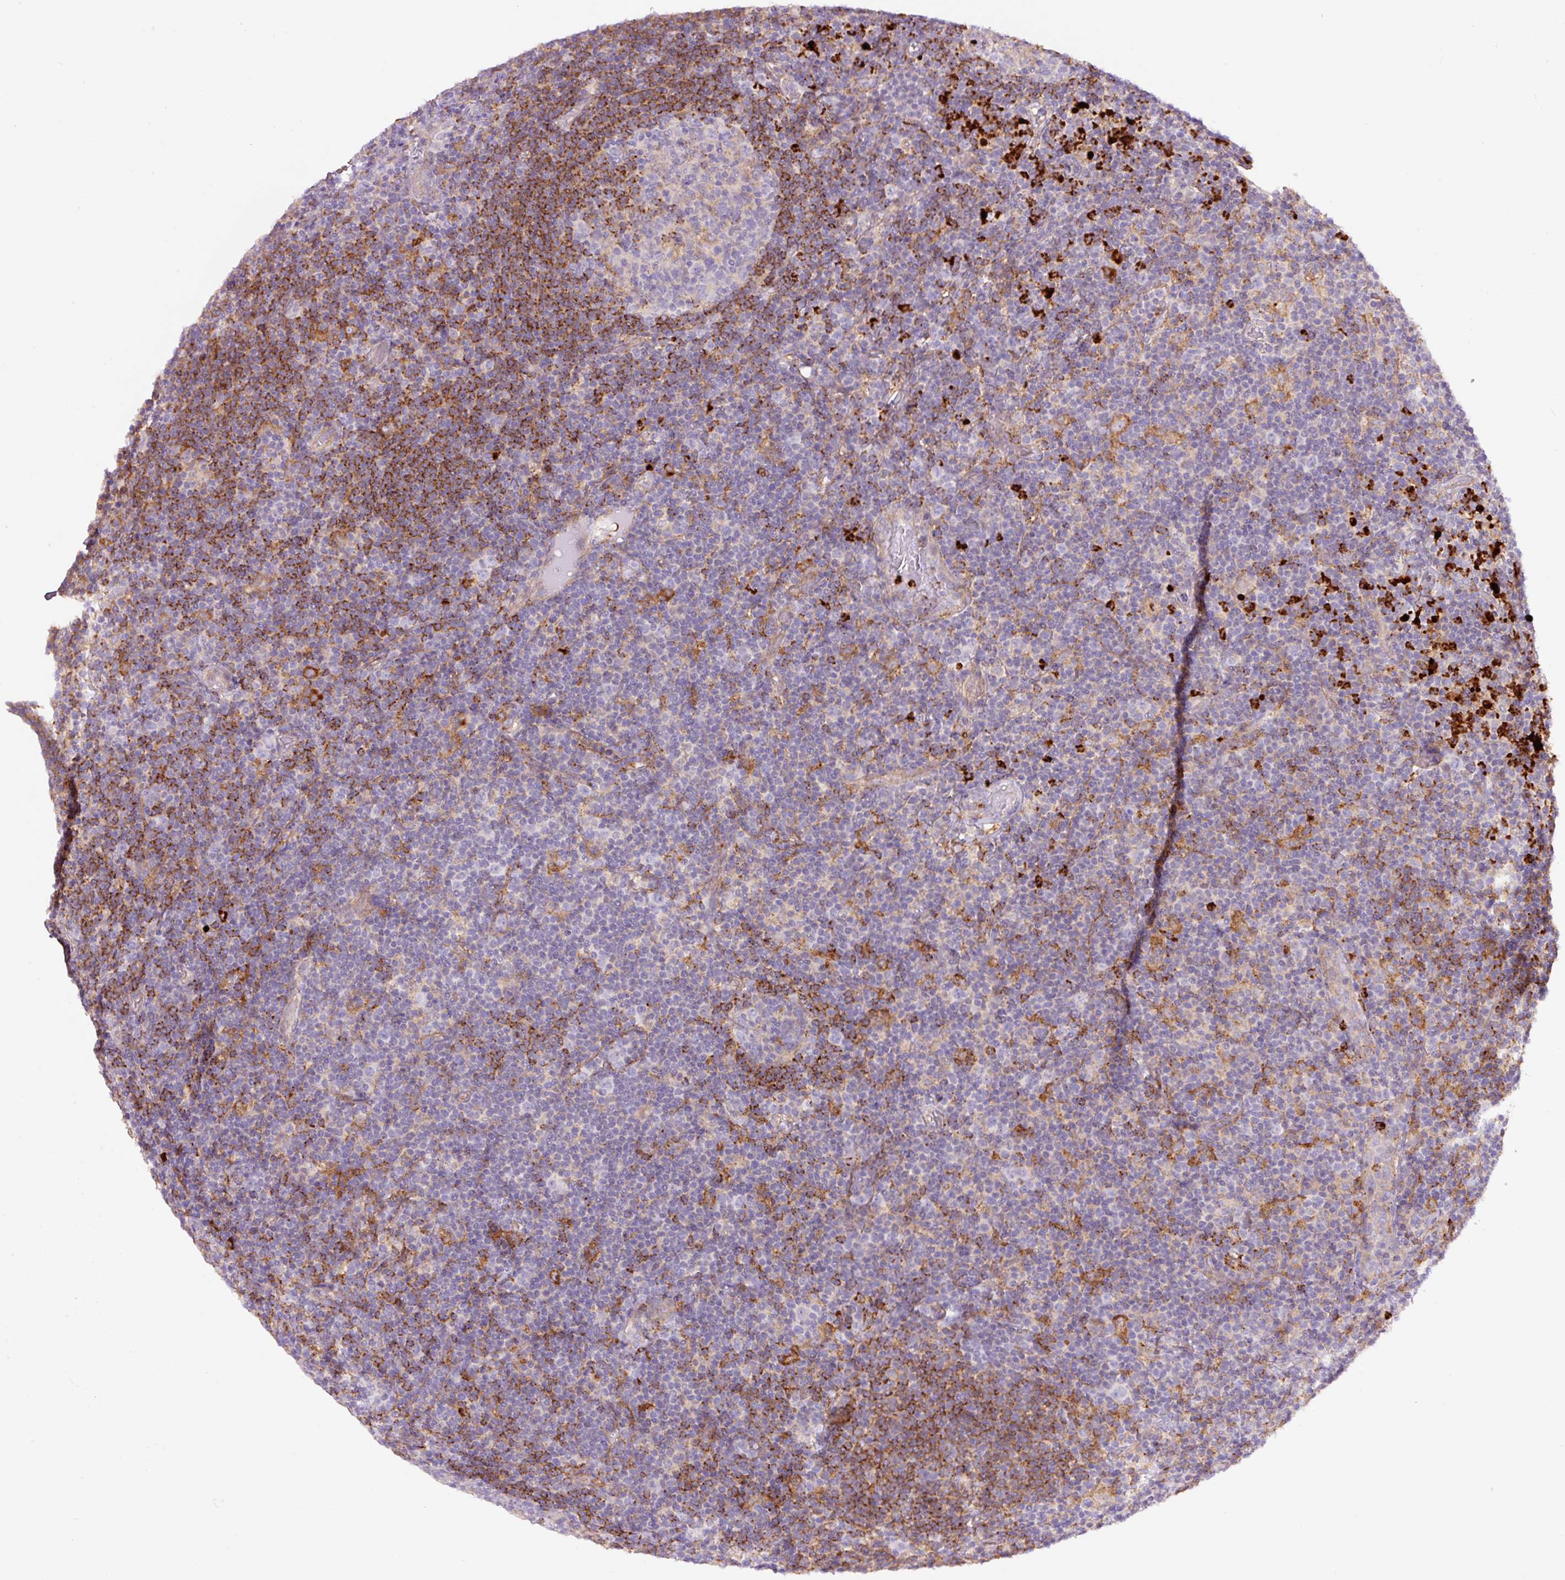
{"staining": {"intensity": "negative", "quantity": "none", "location": "none"}, "tissue": "lymphoma", "cell_type": "Tumor cells", "image_type": "cancer", "snomed": [{"axis": "morphology", "description": "Hodgkin's disease, NOS"}, {"axis": "topography", "description": "Lymph node"}], "caption": "This is an immunohistochemistry image of human lymphoma. There is no staining in tumor cells.", "gene": "SH2D6", "patient": {"sex": "female", "age": 57}}